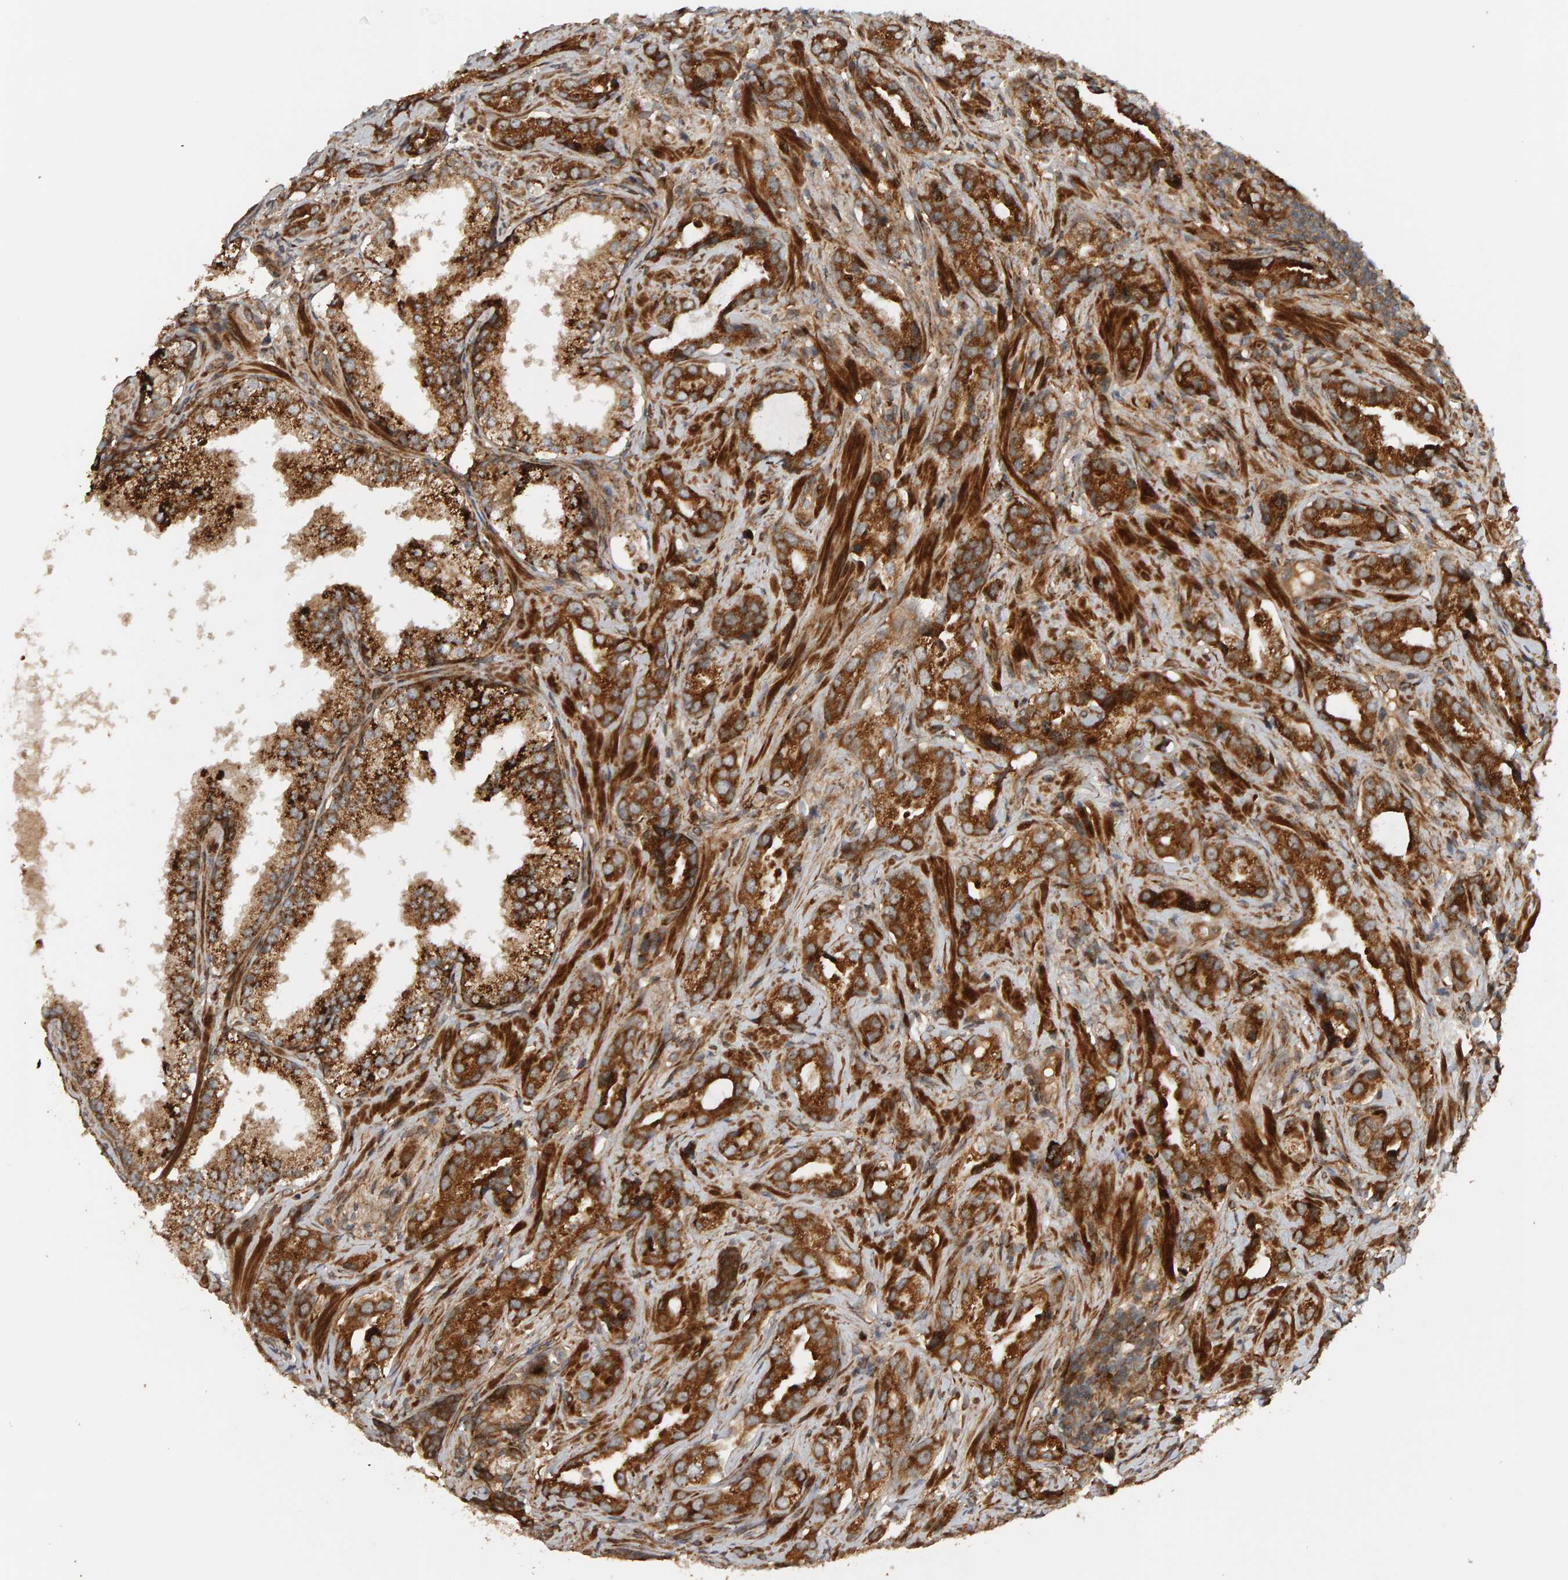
{"staining": {"intensity": "strong", "quantity": ">75%", "location": "cytoplasmic/membranous"}, "tissue": "prostate cancer", "cell_type": "Tumor cells", "image_type": "cancer", "snomed": [{"axis": "morphology", "description": "Adenocarcinoma, High grade"}, {"axis": "topography", "description": "Prostate"}], "caption": "IHC of human adenocarcinoma (high-grade) (prostate) demonstrates high levels of strong cytoplasmic/membranous staining in approximately >75% of tumor cells. The staining is performed using DAB (3,3'-diaminobenzidine) brown chromogen to label protein expression. The nuclei are counter-stained blue using hematoxylin.", "gene": "ZFAND1", "patient": {"sex": "male", "age": 63}}